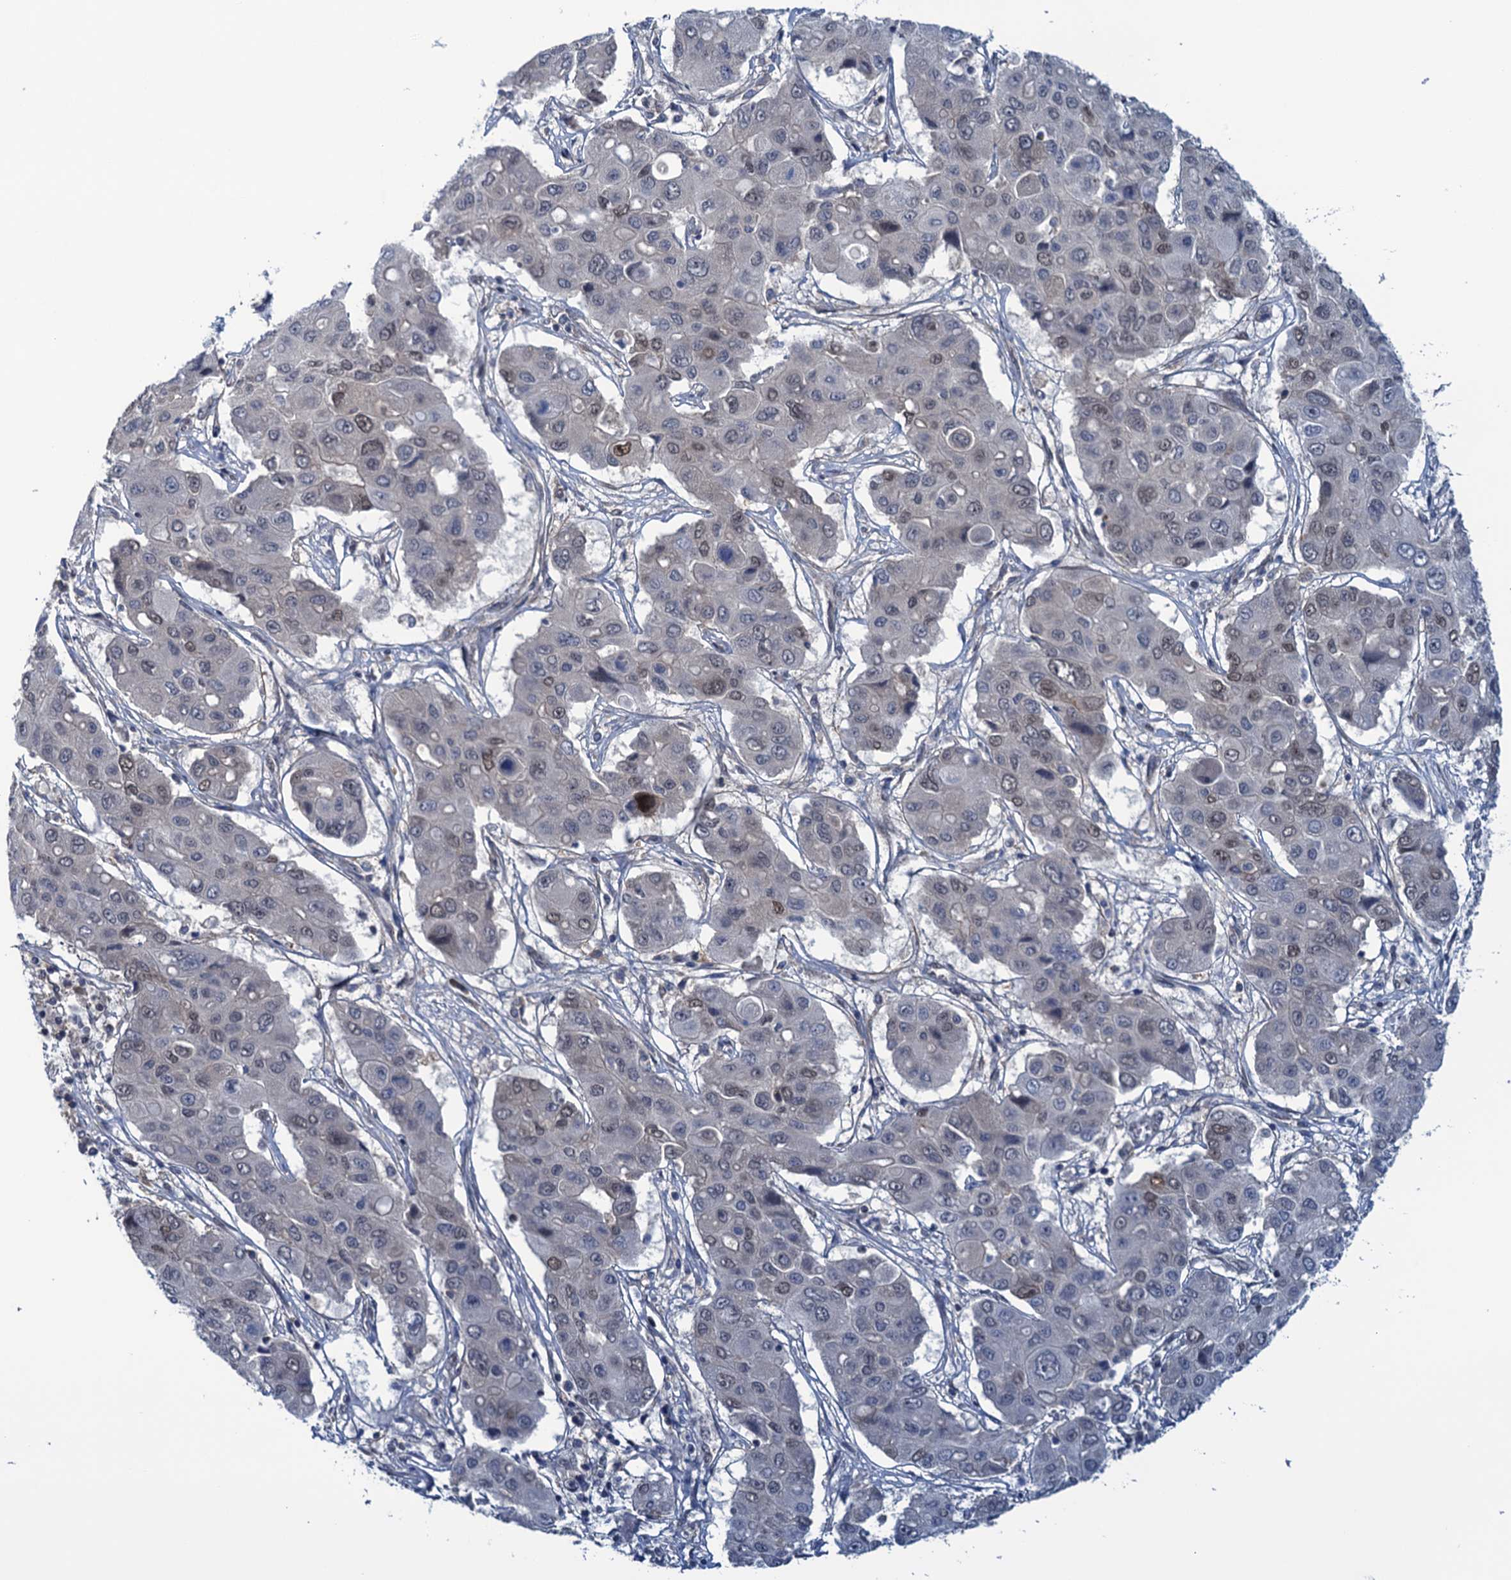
{"staining": {"intensity": "weak", "quantity": "25%-75%", "location": "nuclear"}, "tissue": "liver cancer", "cell_type": "Tumor cells", "image_type": "cancer", "snomed": [{"axis": "morphology", "description": "Cholangiocarcinoma"}, {"axis": "topography", "description": "Liver"}], "caption": "Human liver cancer (cholangiocarcinoma) stained with a brown dye displays weak nuclear positive staining in approximately 25%-75% of tumor cells.", "gene": "SAE1", "patient": {"sex": "male", "age": 67}}